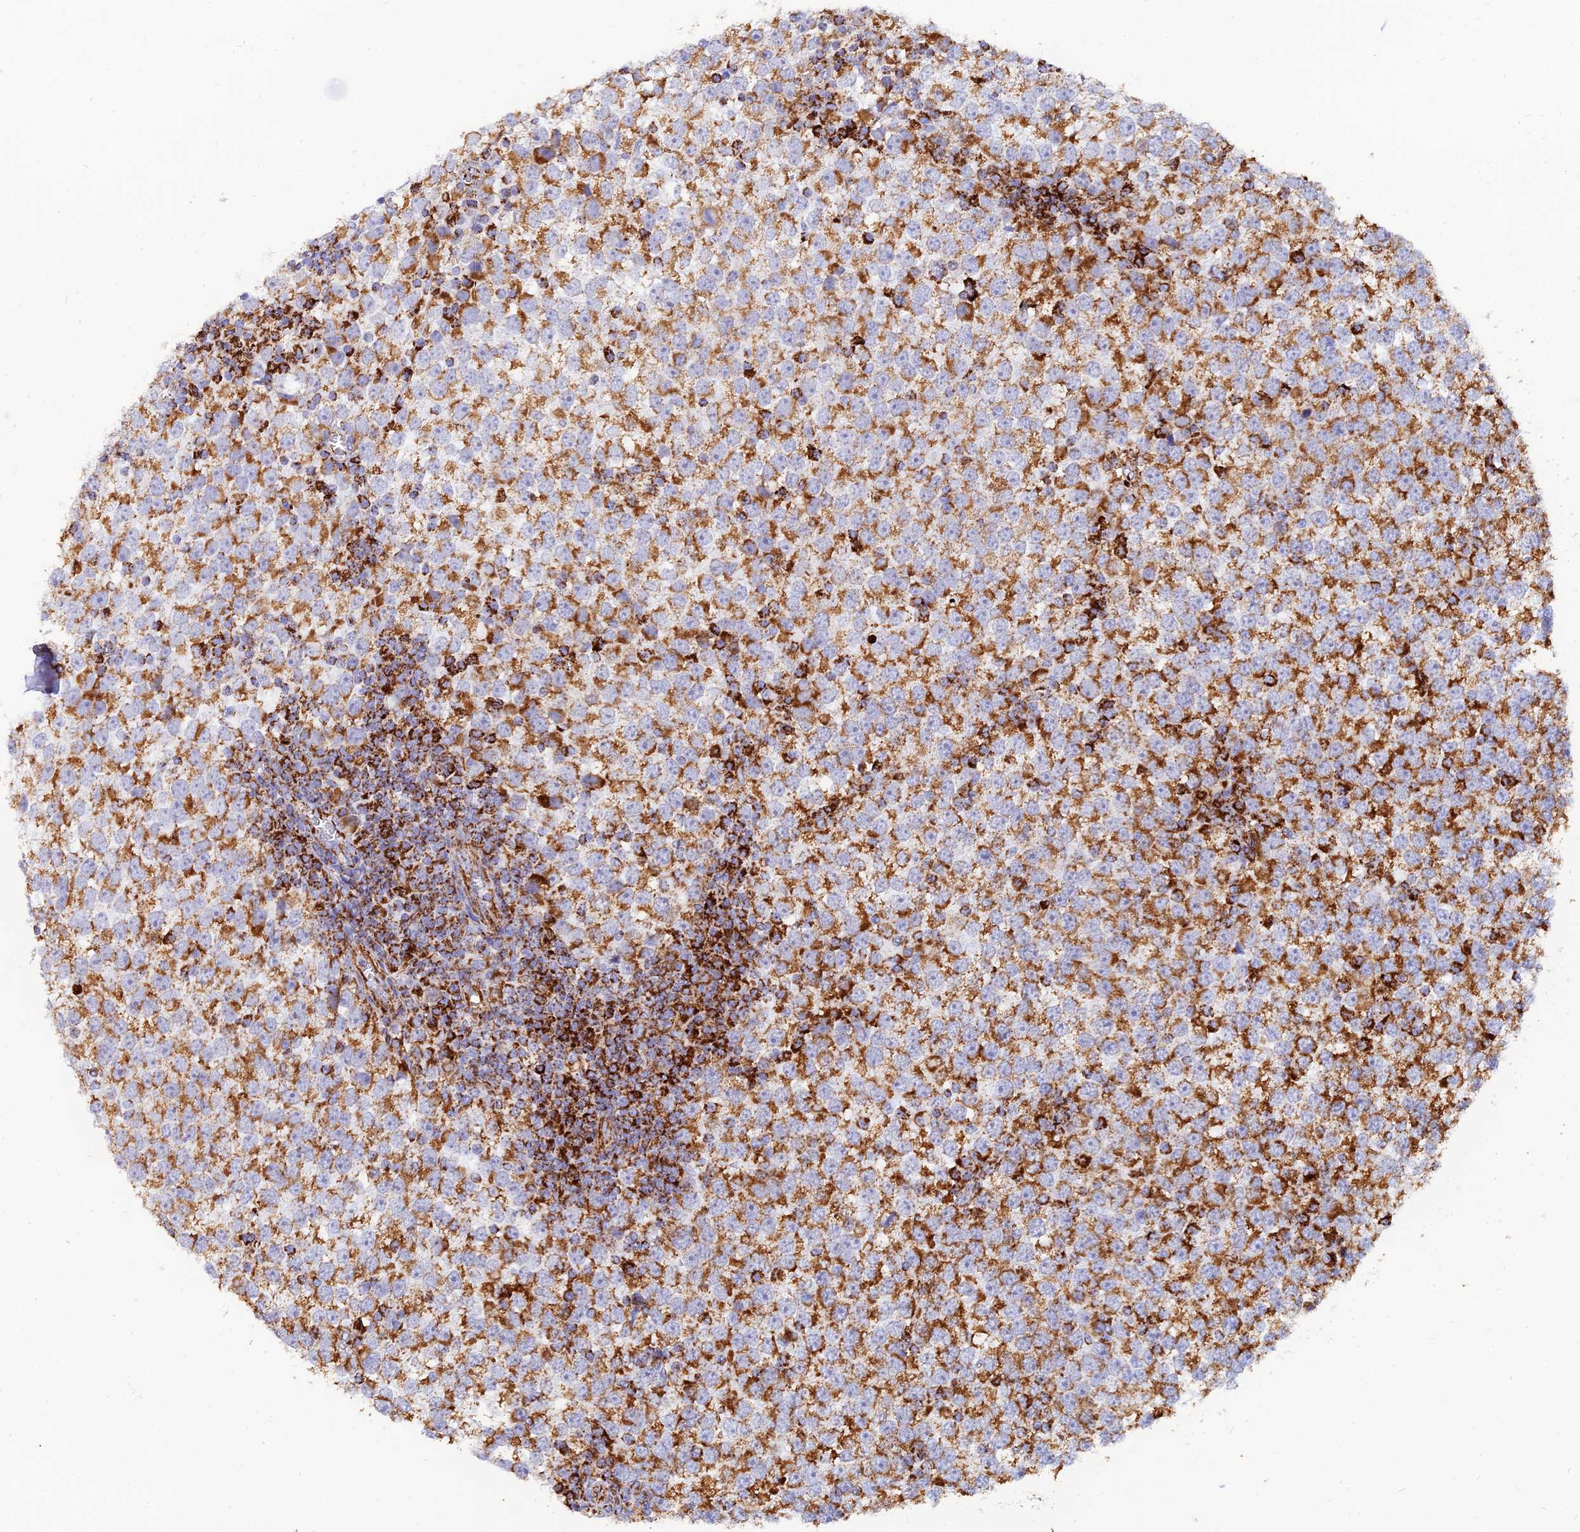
{"staining": {"intensity": "moderate", "quantity": ">75%", "location": "cytoplasmic/membranous"}, "tissue": "testis cancer", "cell_type": "Tumor cells", "image_type": "cancer", "snomed": [{"axis": "morphology", "description": "Seminoma, NOS"}, {"axis": "topography", "description": "Testis"}], "caption": "Protein positivity by immunohistochemistry (IHC) shows moderate cytoplasmic/membranous expression in approximately >75% of tumor cells in testis cancer (seminoma).", "gene": "NDUFB6", "patient": {"sex": "male", "age": 65}}